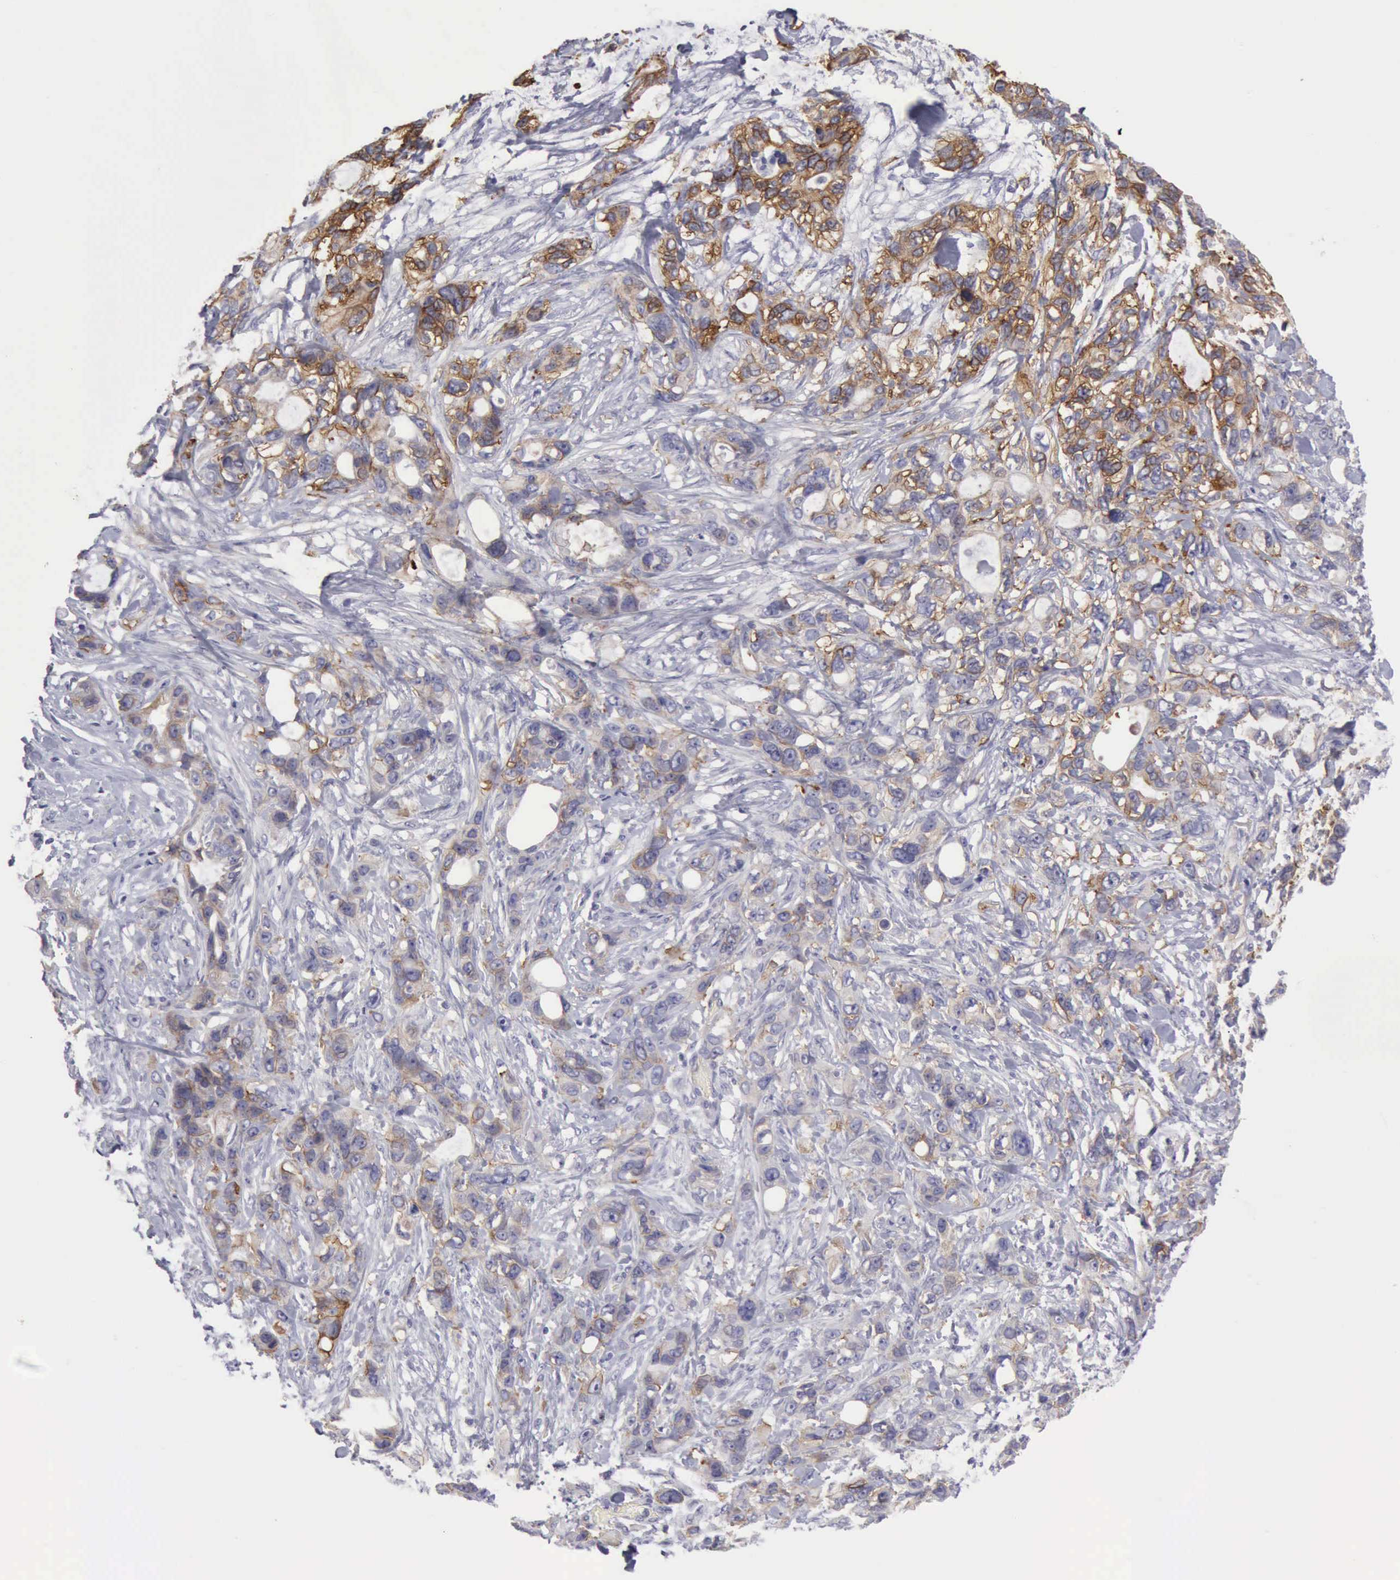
{"staining": {"intensity": "moderate", "quantity": "<25%", "location": "cytoplasmic/membranous"}, "tissue": "stomach cancer", "cell_type": "Tumor cells", "image_type": "cancer", "snomed": [{"axis": "morphology", "description": "Adenocarcinoma, NOS"}, {"axis": "topography", "description": "Stomach, upper"}], "caption": "Immunohistochemical staining of stomach cancer (adenocarcinoma) shows low levels of moderate cytoplasmic/membranous expression in about <25% of tumor cells.", "gene": "TFRC", "patient": {"sex": "male", "age": 47}}